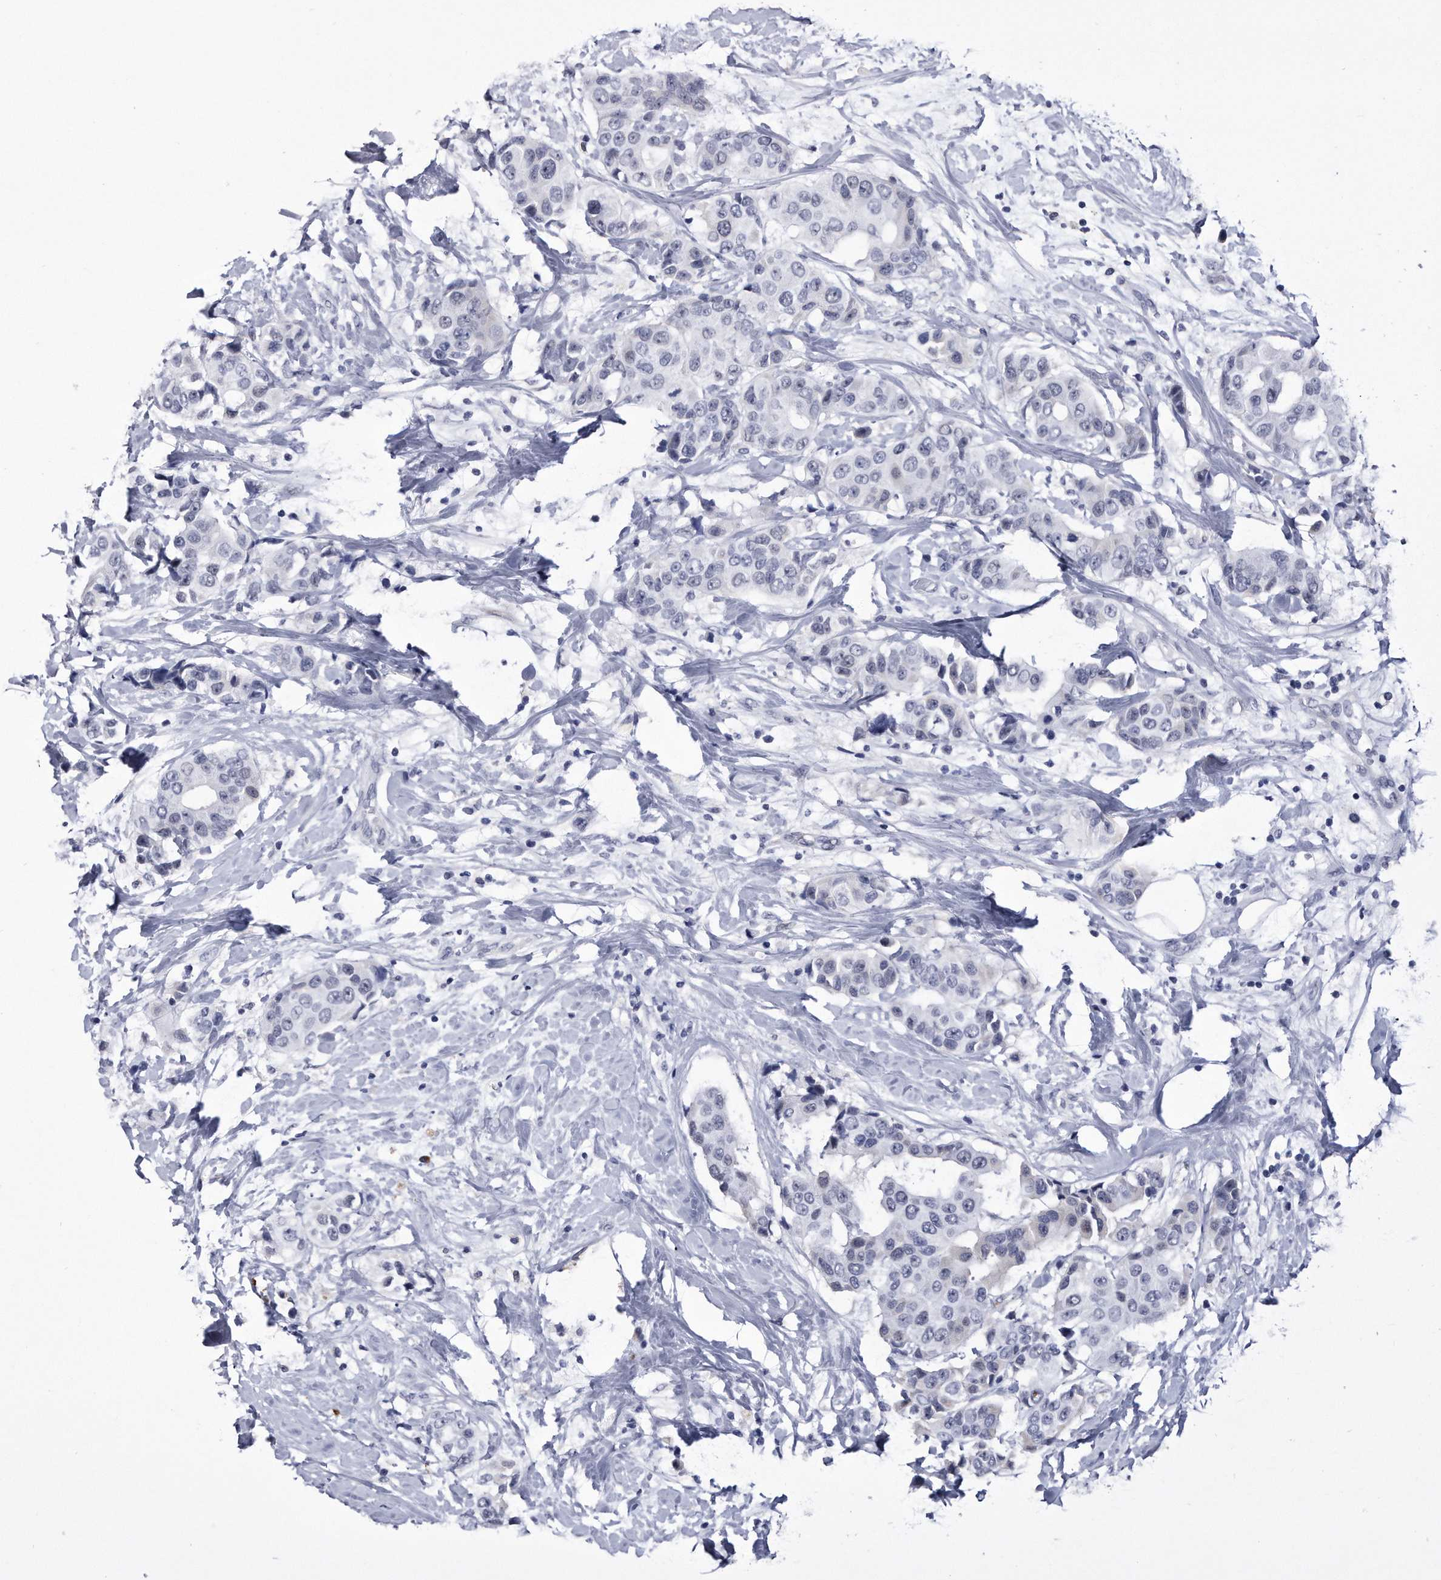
{"staining": {"intensity": "negative", "quantity": "none", "location": "none"}, "tissue": "breast cancer", "cell_type": "Tumor cells", "image_type": "cancer", "snomed": [{"axis": "morphology", "description": "Normal tissue, NOS"}, {"axis": "morphology", "description": "Duct carcinoma"}, {"axis": "topography", "description": "Breast"}], "caption": "Immunohistochemical staining of human breast cancer (intraductal carcinoma) exhibits no significant staining in tumor cells.", "gene": "KCTD8", "patient": {"sex": "female", "age": 39}}